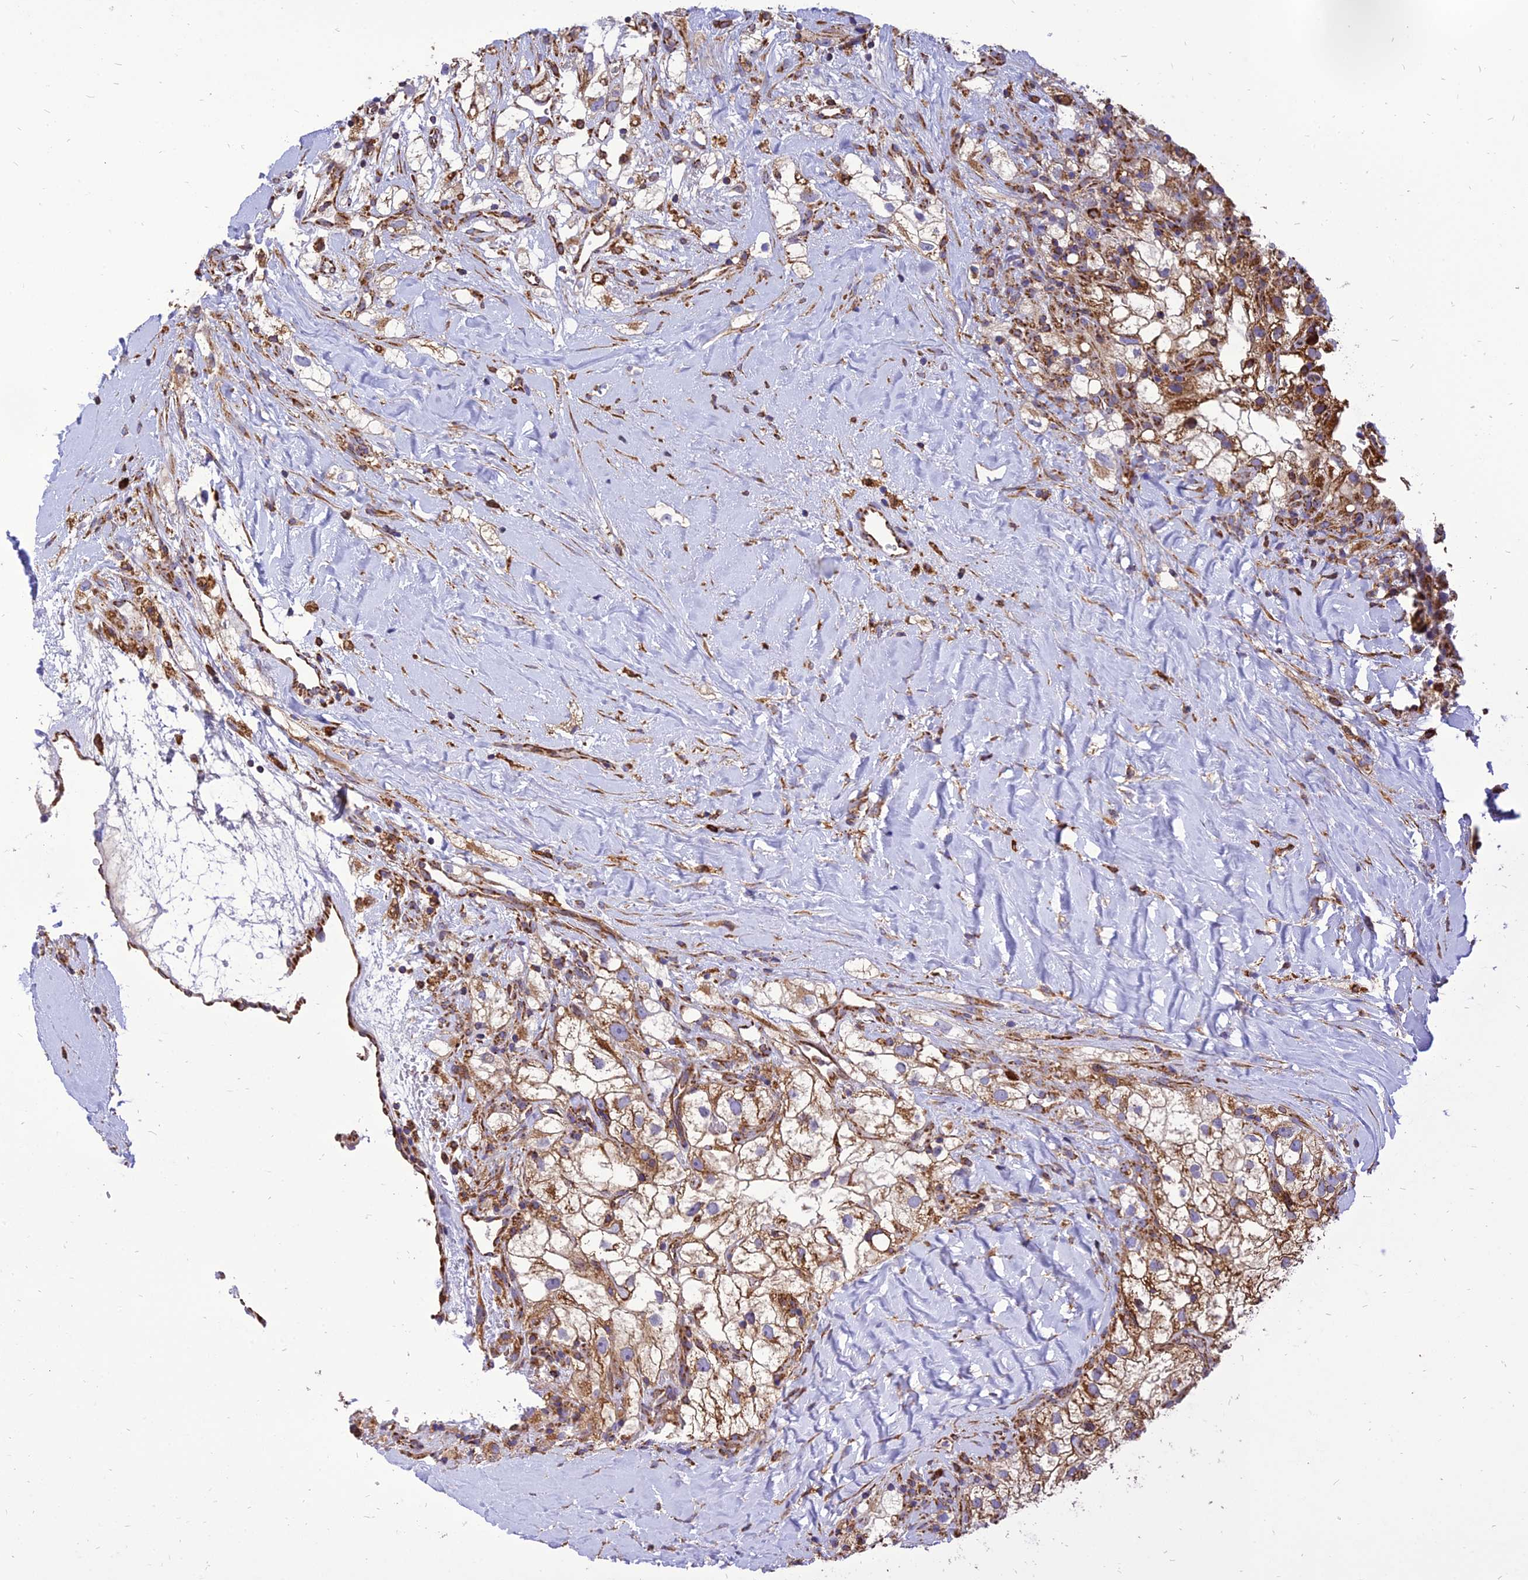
{"staining": {"intensity": "moderate", "quantity": ">75%", "location": "cytoplasmic/membranous"}, "tissue": "renal cancer", "cell_type": "Tumor cells", "image_type": "cancer", "snomed": [{"axis": "morphology", "description": "Adenocarcinoma, NOS"}, {"axis": "topography", "description": "Kidney"}], "caption": "This histopathology image shows immunohistochemistry (IHC) staining of human adenocarcinoma (renal), with medium moderate cytoplasmic/membranous expression in approximately >75% of tumor cells.", "gene": "THUMPD2", "patient": {"sex": "male", "age": 59}}